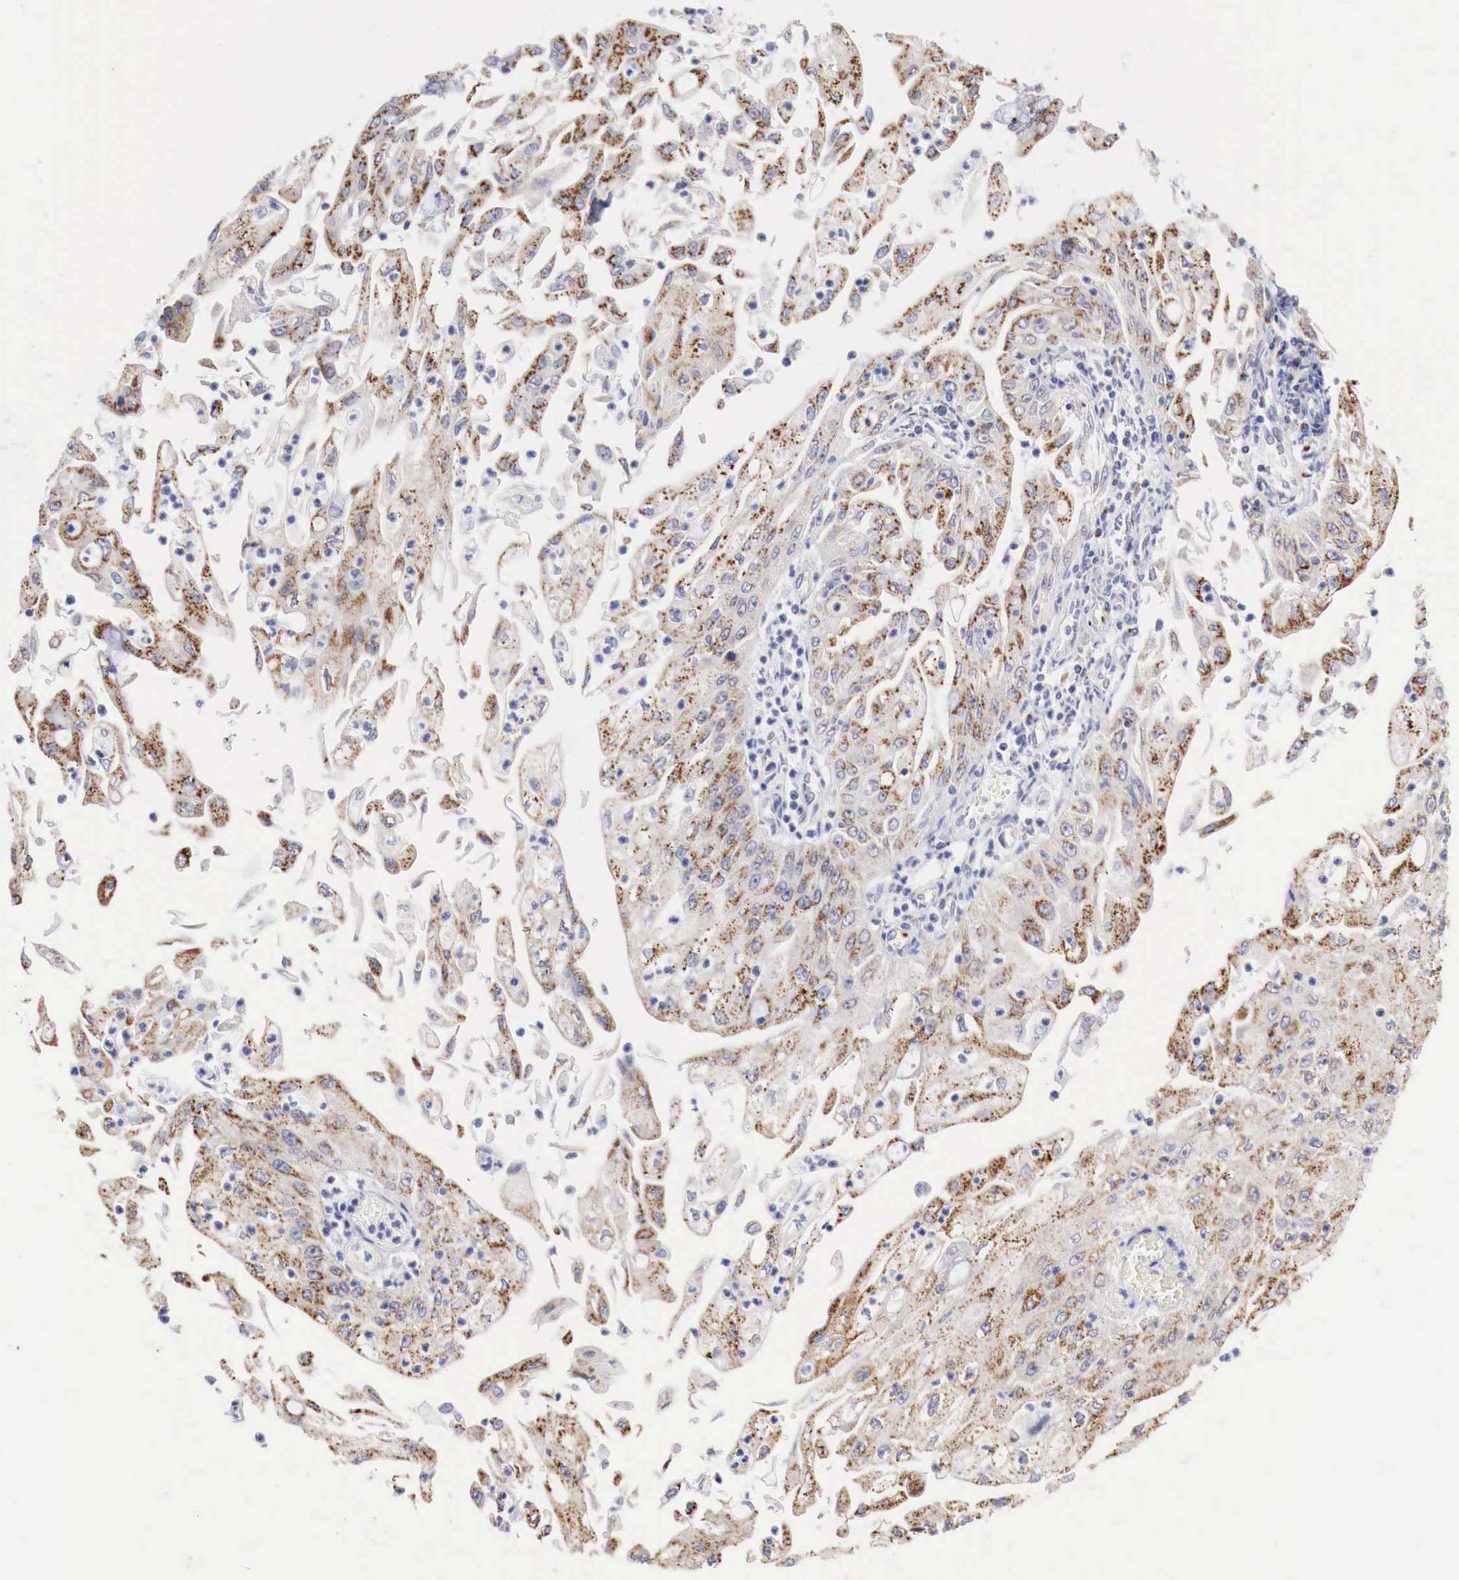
{"staining": {"intensity": "moderate", "quantity": ">75%", "location": "cytoplasmic/membranous"}, "tissue": "endometrial cancer", "cell_type": "Tumor cells", "image_type": "cancer", "snomed": [{"axis": "morphology", "description": "Adenocarcinoma, NOS"}, {"axis": "topography", "description": "Endometrium"}], "caption": "Human endometrial cancer stained with a brown dye displays moderate cytoplasmic/membranous positive positivity in approximately >75% of tumor cells.", "gene": "SYAP1", "patient": {"sex": "female", "age": 75}}